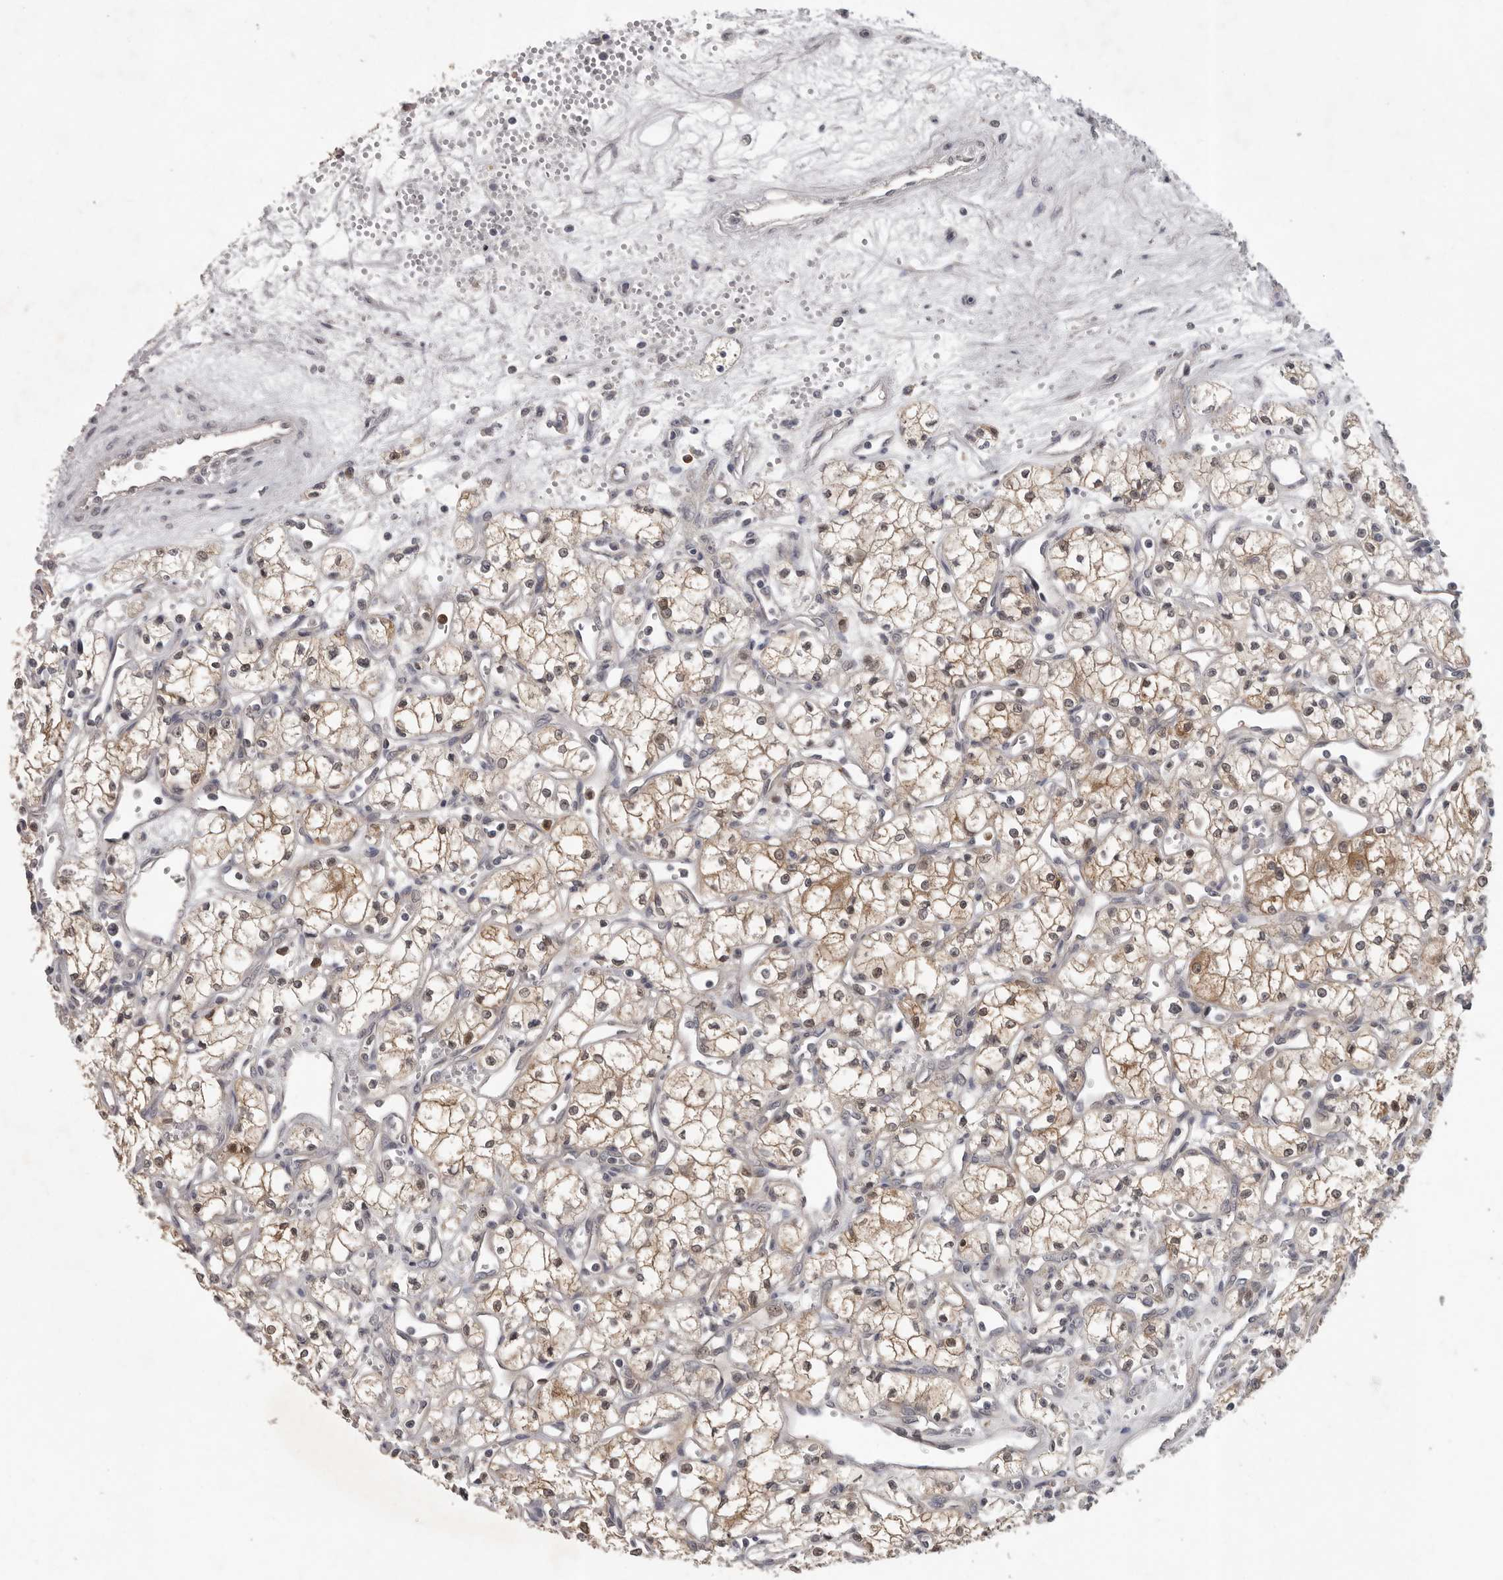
{"staining": {"intensity": "moderate", "quantity": ">75%", "location": "cytoplasmic/membranous"}, "tissue": "renal cancer", "cell_type": "Tumor cells", "image_type": "cancer", "snomed": [{"axis": "morphology", "description": "Adenocarcinoma, NOS"}, {"axis": "topography", "description": "Kidney"}], "caption": "Approximately >75% of tumor cells in renal cancer (adenocarcinoma) display moderate cytoplasmic/membranous protein positivity as visualized by brown immunohistochemical staining.", "gene": "RALGPS2", "patient": {"sex": "male", "age": 59}}